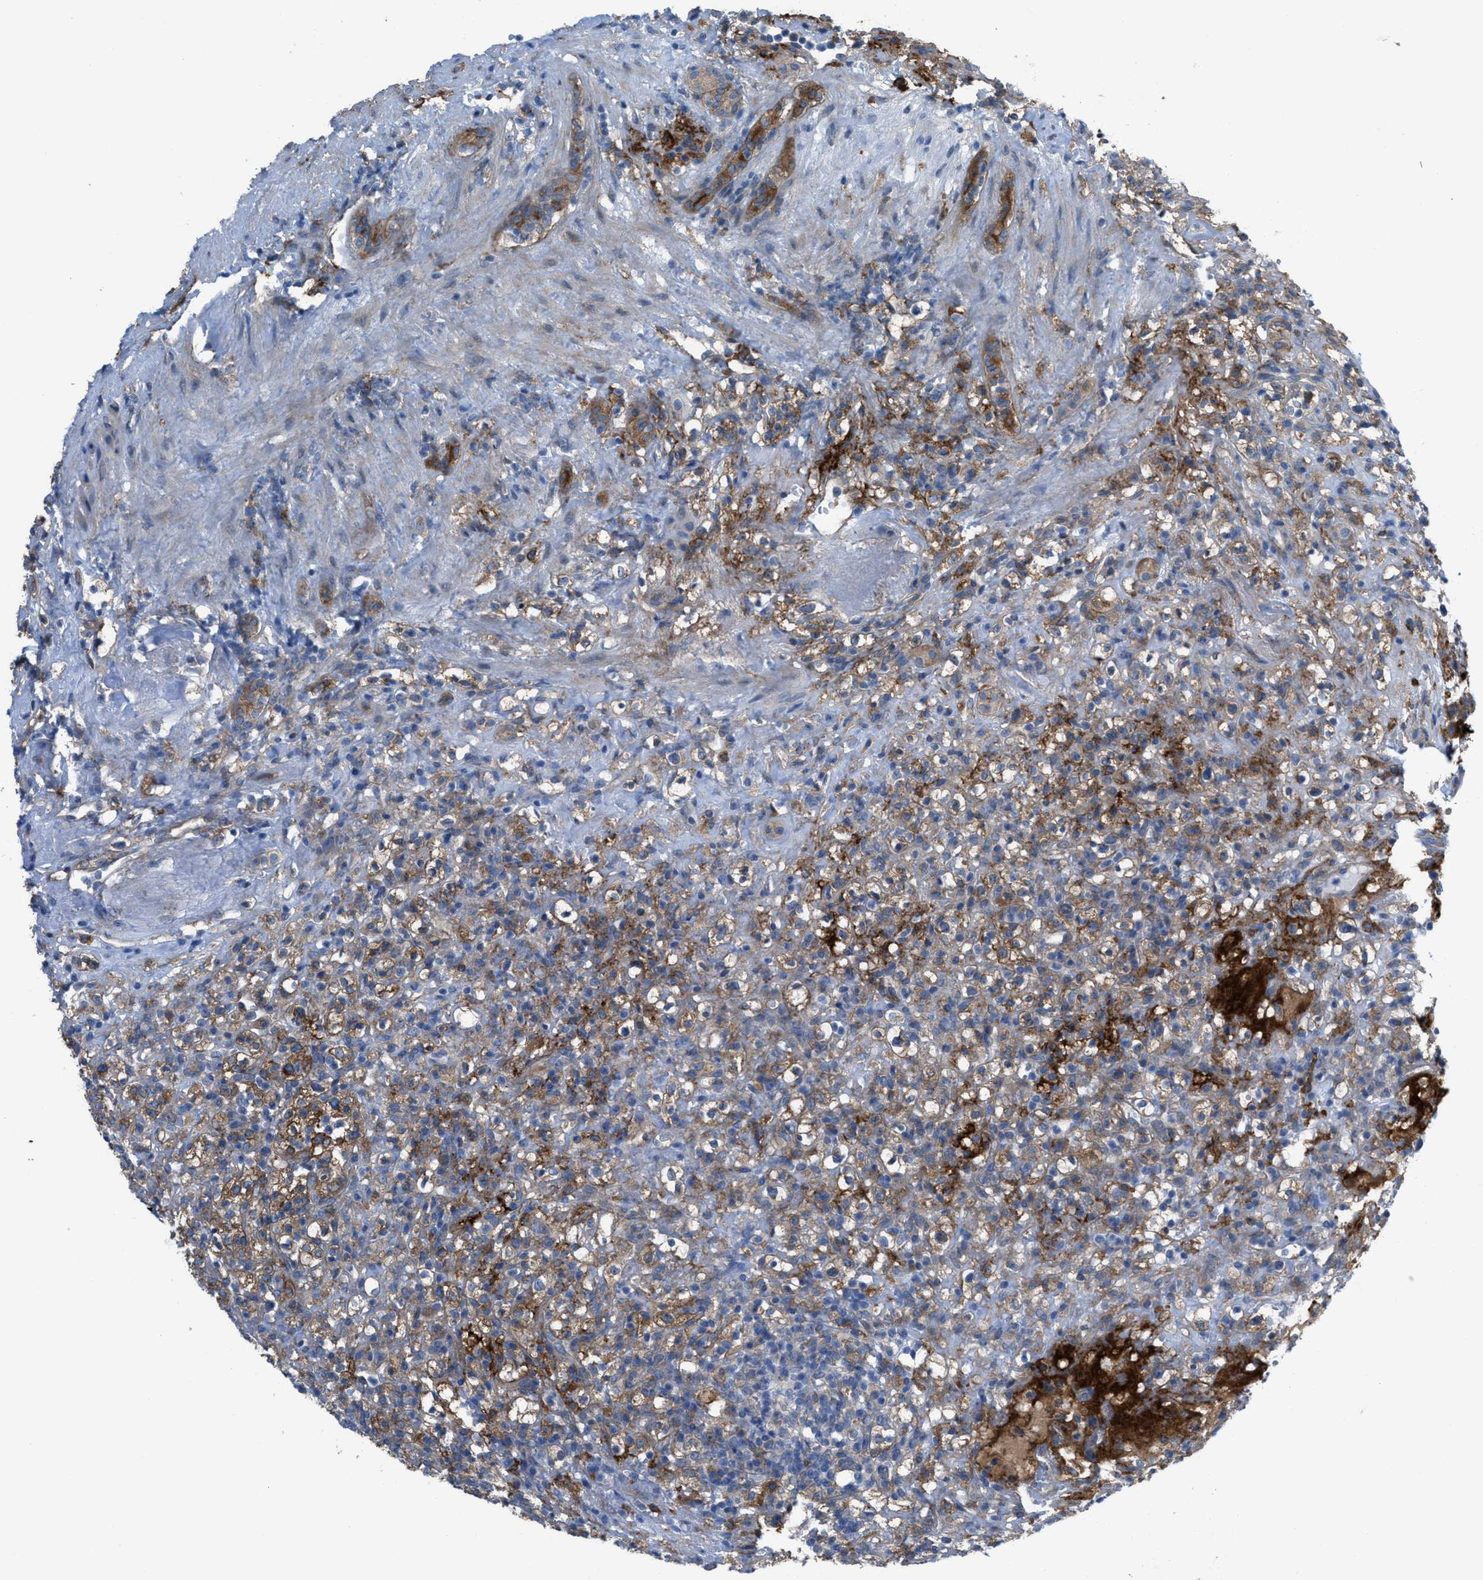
{"staining": {"intensity": "moderate", "quantity": ">75%", "location": "cytoplasmic/membranous"}, "tissue": "renal cancer", "cell_type": "Tumor cells", "image_type": "cancer", "snomed": [{"axis": "morphology", "description": "Normal tissue, NOS"}, {"axis": "morphology", "description": "Adenocarcinoma, NOS"}, {"axis": "topography", "description": "Kidney"}], "caption": "This is an image of immunohistochemistry (IHC) staining of adenocarcinoma (renal), which shows moderate positivity in the cytoplasmic/membranous of tumor cells.", "gene": "EGFR", "patient": {"sex": "female", "age": 72}}